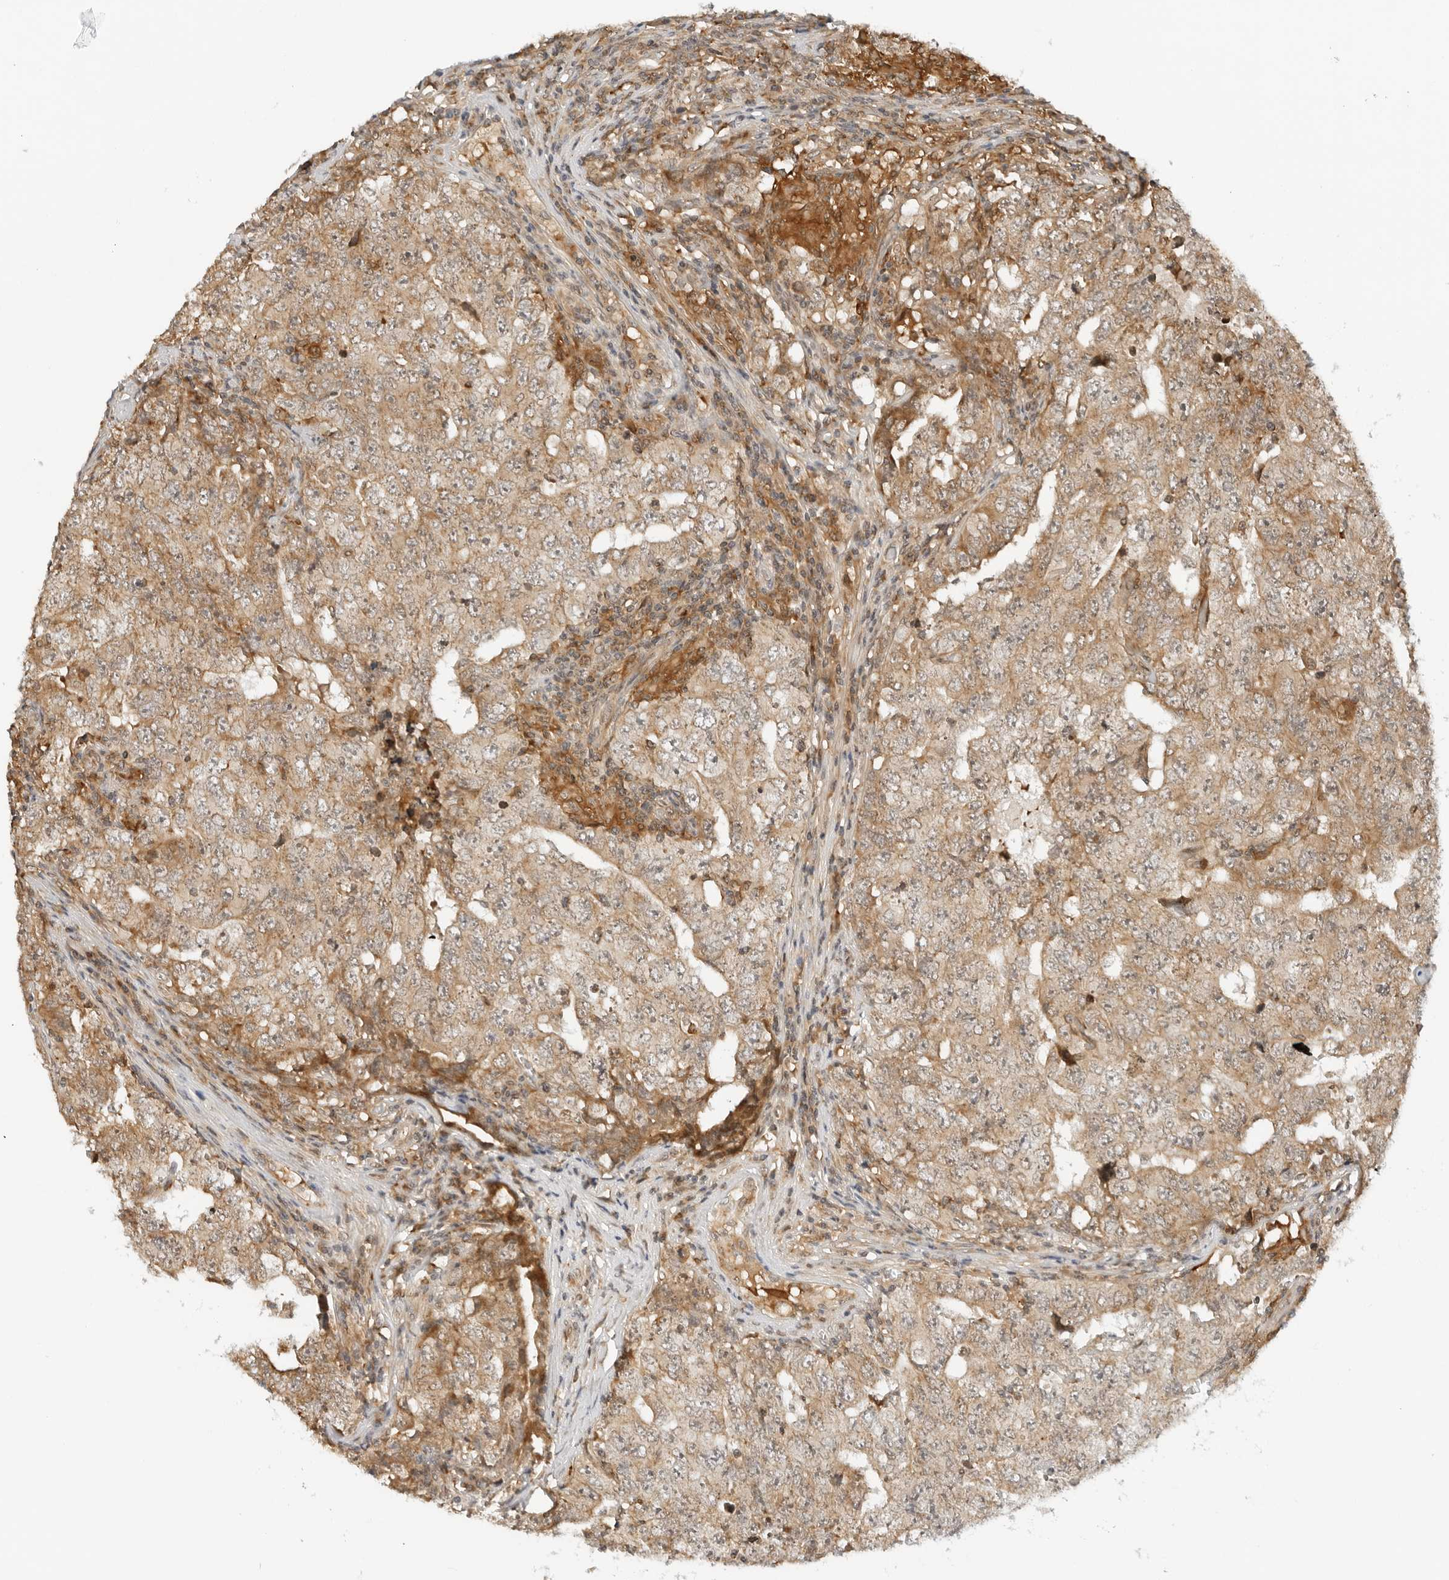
{"staining": {"intensity": "weak", "quantity": ">75%", "location": "cytoplasmic/membranous"}, "tissue": "testis cancer", "cell_type": "Tumor cells", "image_type": "cancer", "snomed": [{"axis": "morphology", "description": "Carcinoma, Embryonal, NOS"}, {"axis": "topography", "description": "Testis"}], "caption": "A histopathology image of human testis cancer stained for a protein exhibits weak cytoplasmic/membranous brown staining in tumor cells. Ihc stains the protein of interest in brown and the nuclei are stained blue.", "gene": "RC3H1", "patient": {"sex": "male", "age": 26}}